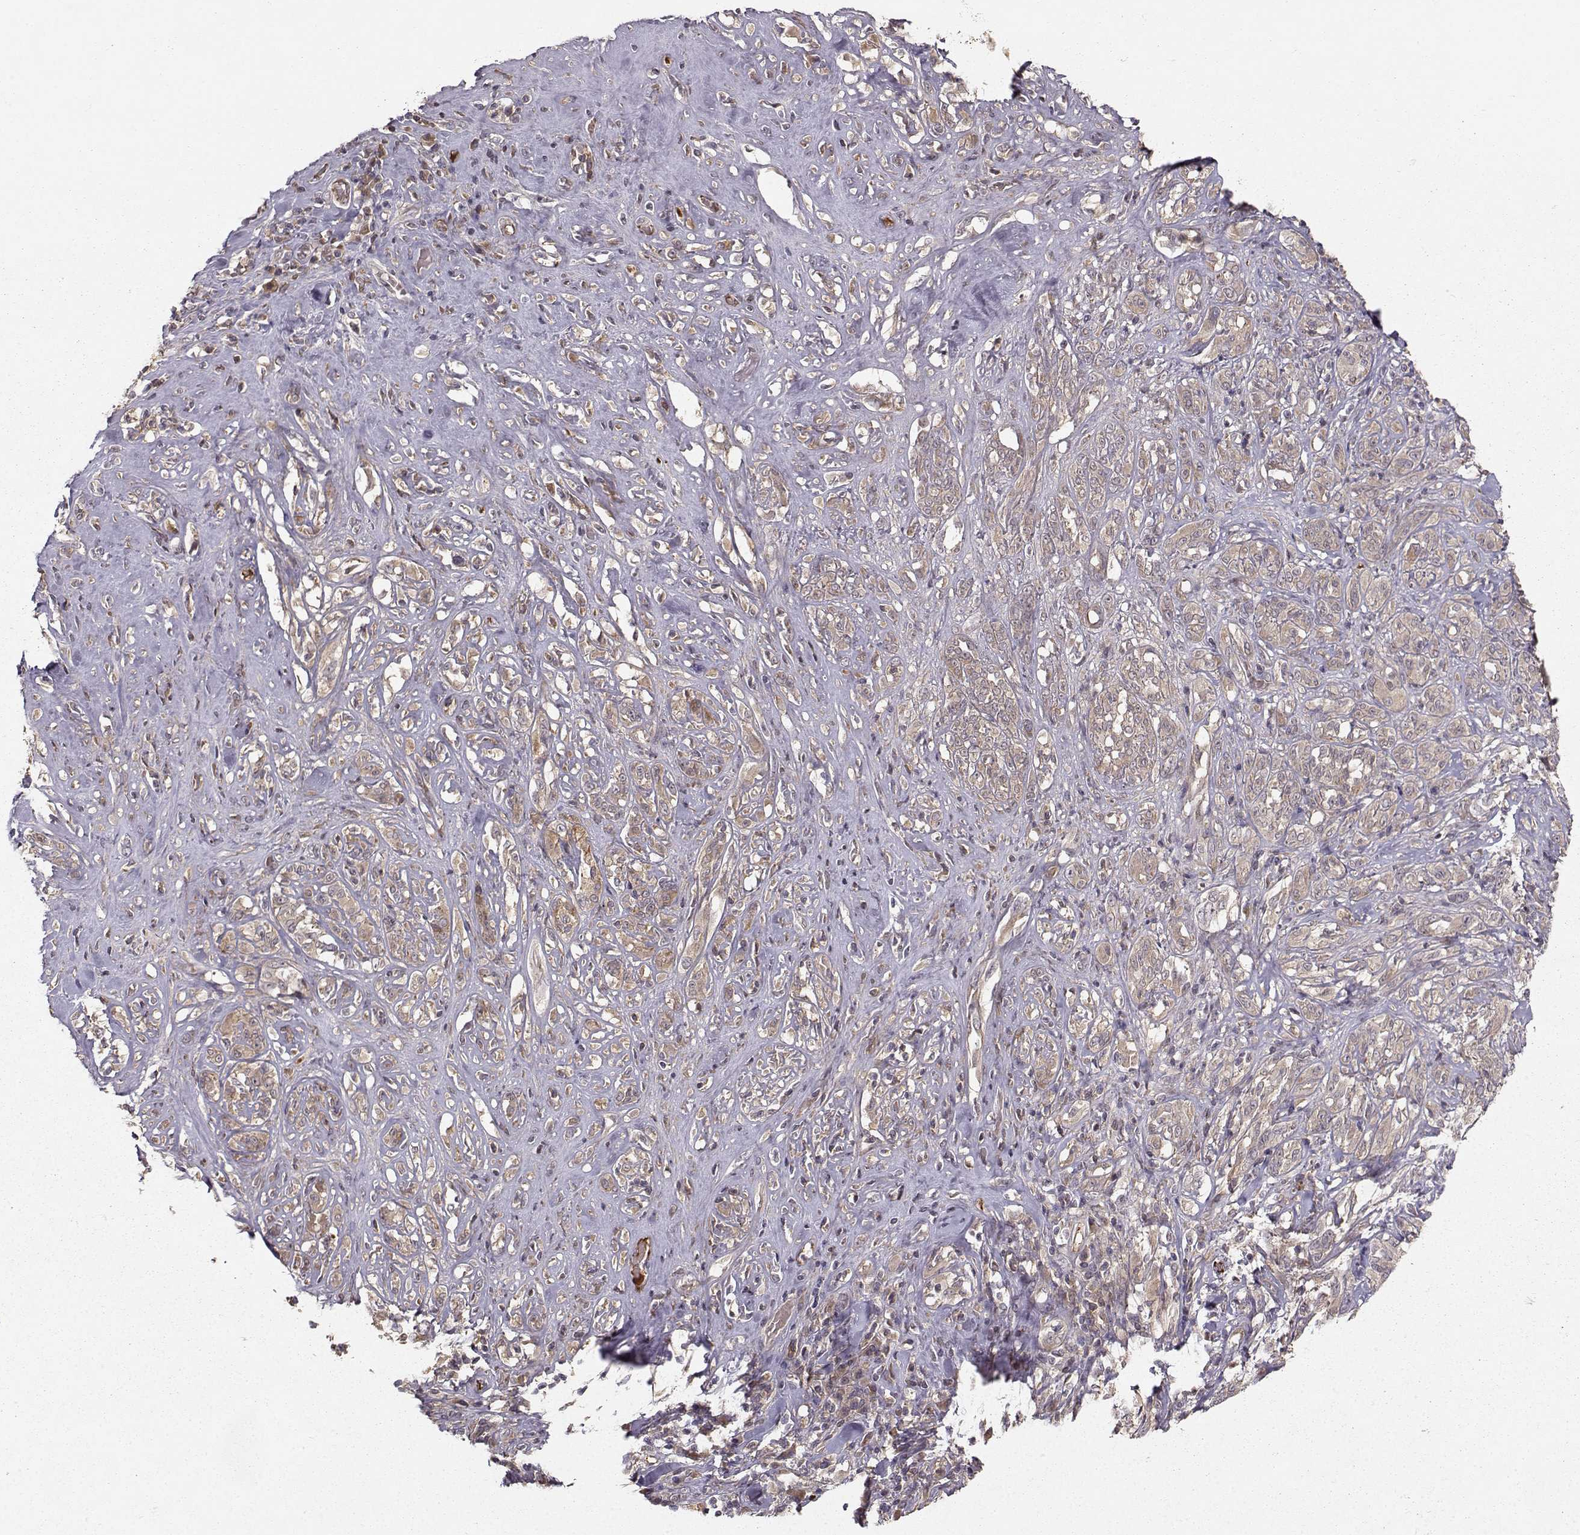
{"staining": {"intensity": "weak", "quantity": "25%-75%", "location": "cytoplasmic/membranous"}, "tissue": "melanoma", "cell_type": "Tumor cells", "image_type": "cancer", "snomed": [{"axis": "morphology", "description": "Malignant melanoma, NOS"}, {"axis": "topography", "description": "Skin"}], "caption": "Melanoma stained for a protein (brown) demonstrates weak cytoplasmic/membranous positive positivity in about 25%-75% of tumor cells.", "gene": "WNT6", "patient": {"sex": "female", "age": 91}}